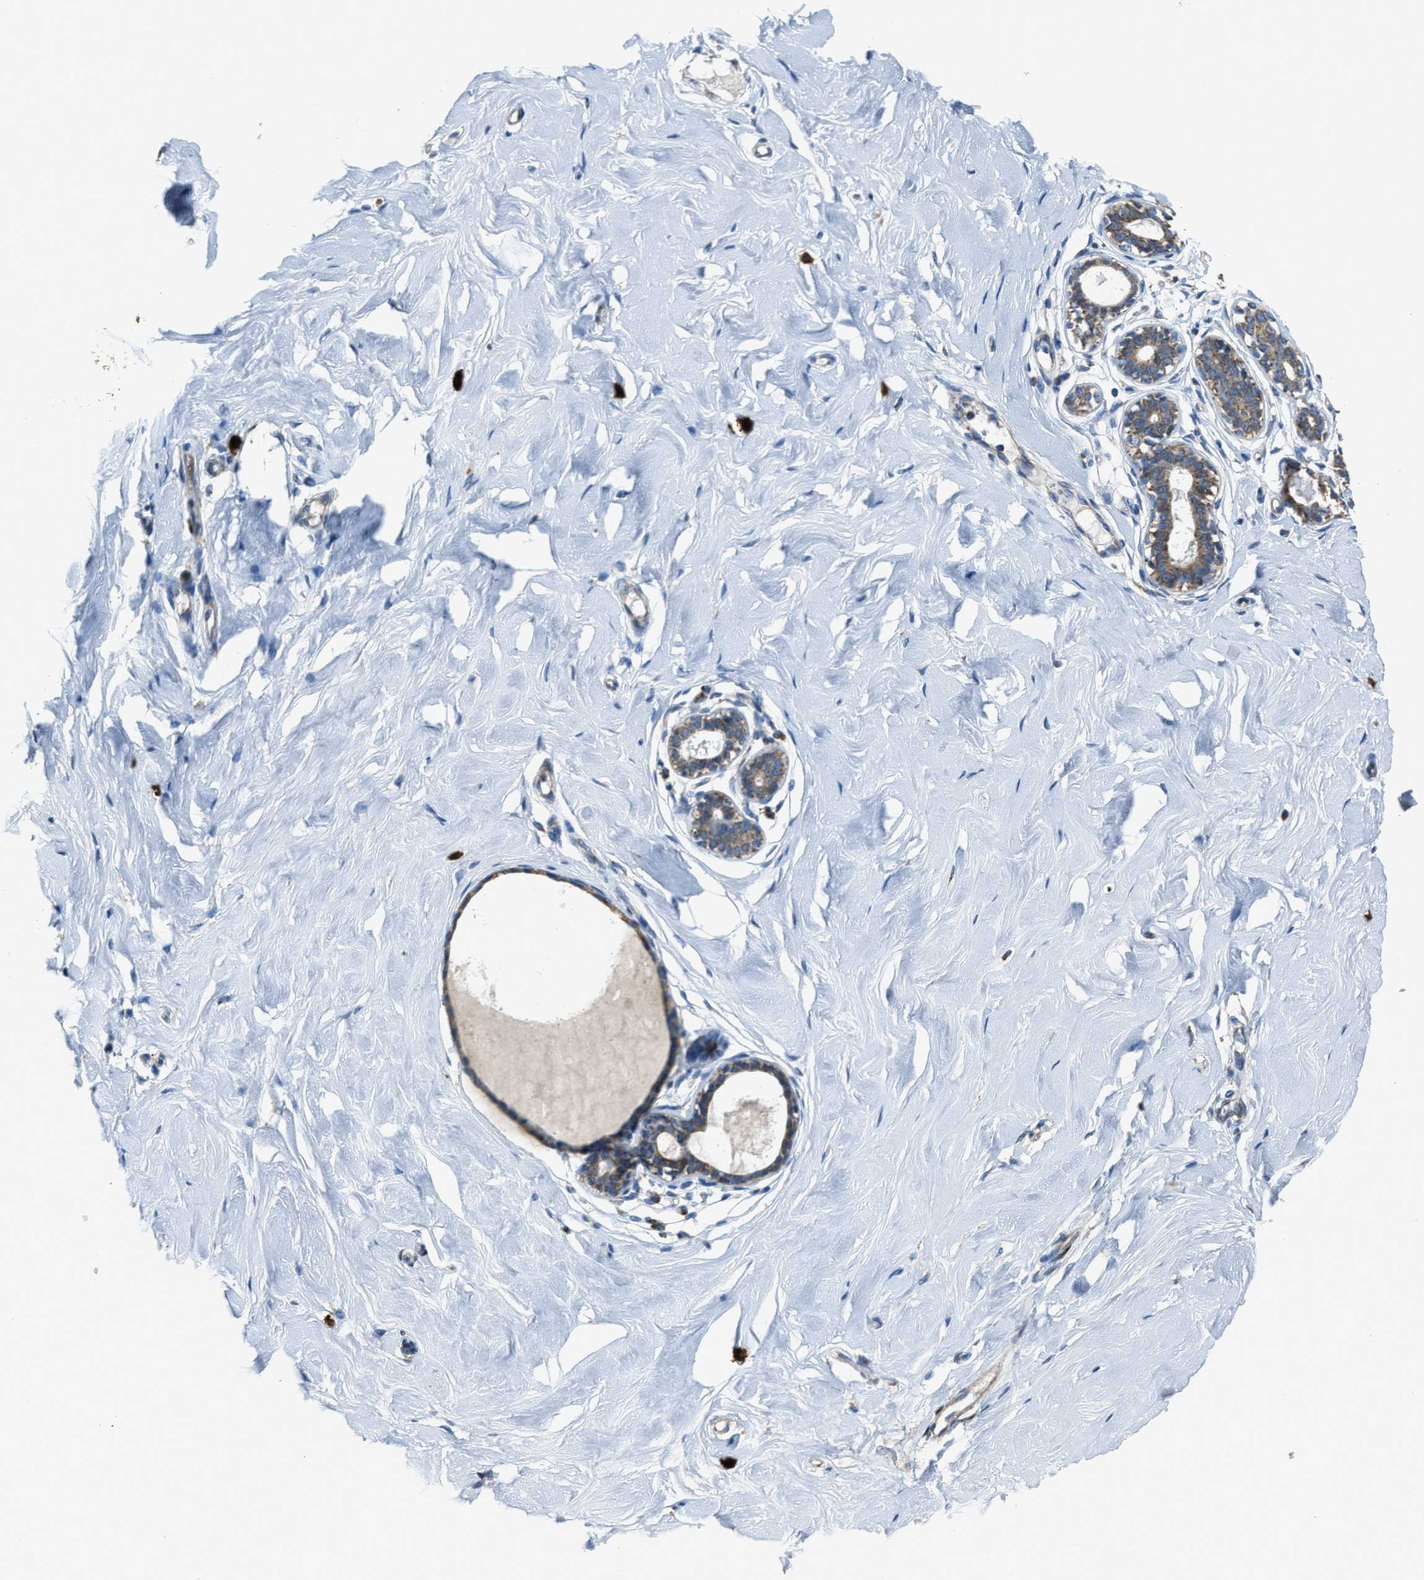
{"staining": {"intensity": "negative", "quantity": "none", "location": "none"}, "tissue": "breast", "cell_type": "Adipocytes", "image_type": "normal", "snomed": [{"axis": "morphology", "description": "Normal tissue, NOS"}, {"axis": "topography", "description": "Breast"}], "caption": "Human breast stained for a protein using IHC displays no staining in adipocytes.", "gene": "SLC25A11", "patient": {"sex": "female", "age": 23}}